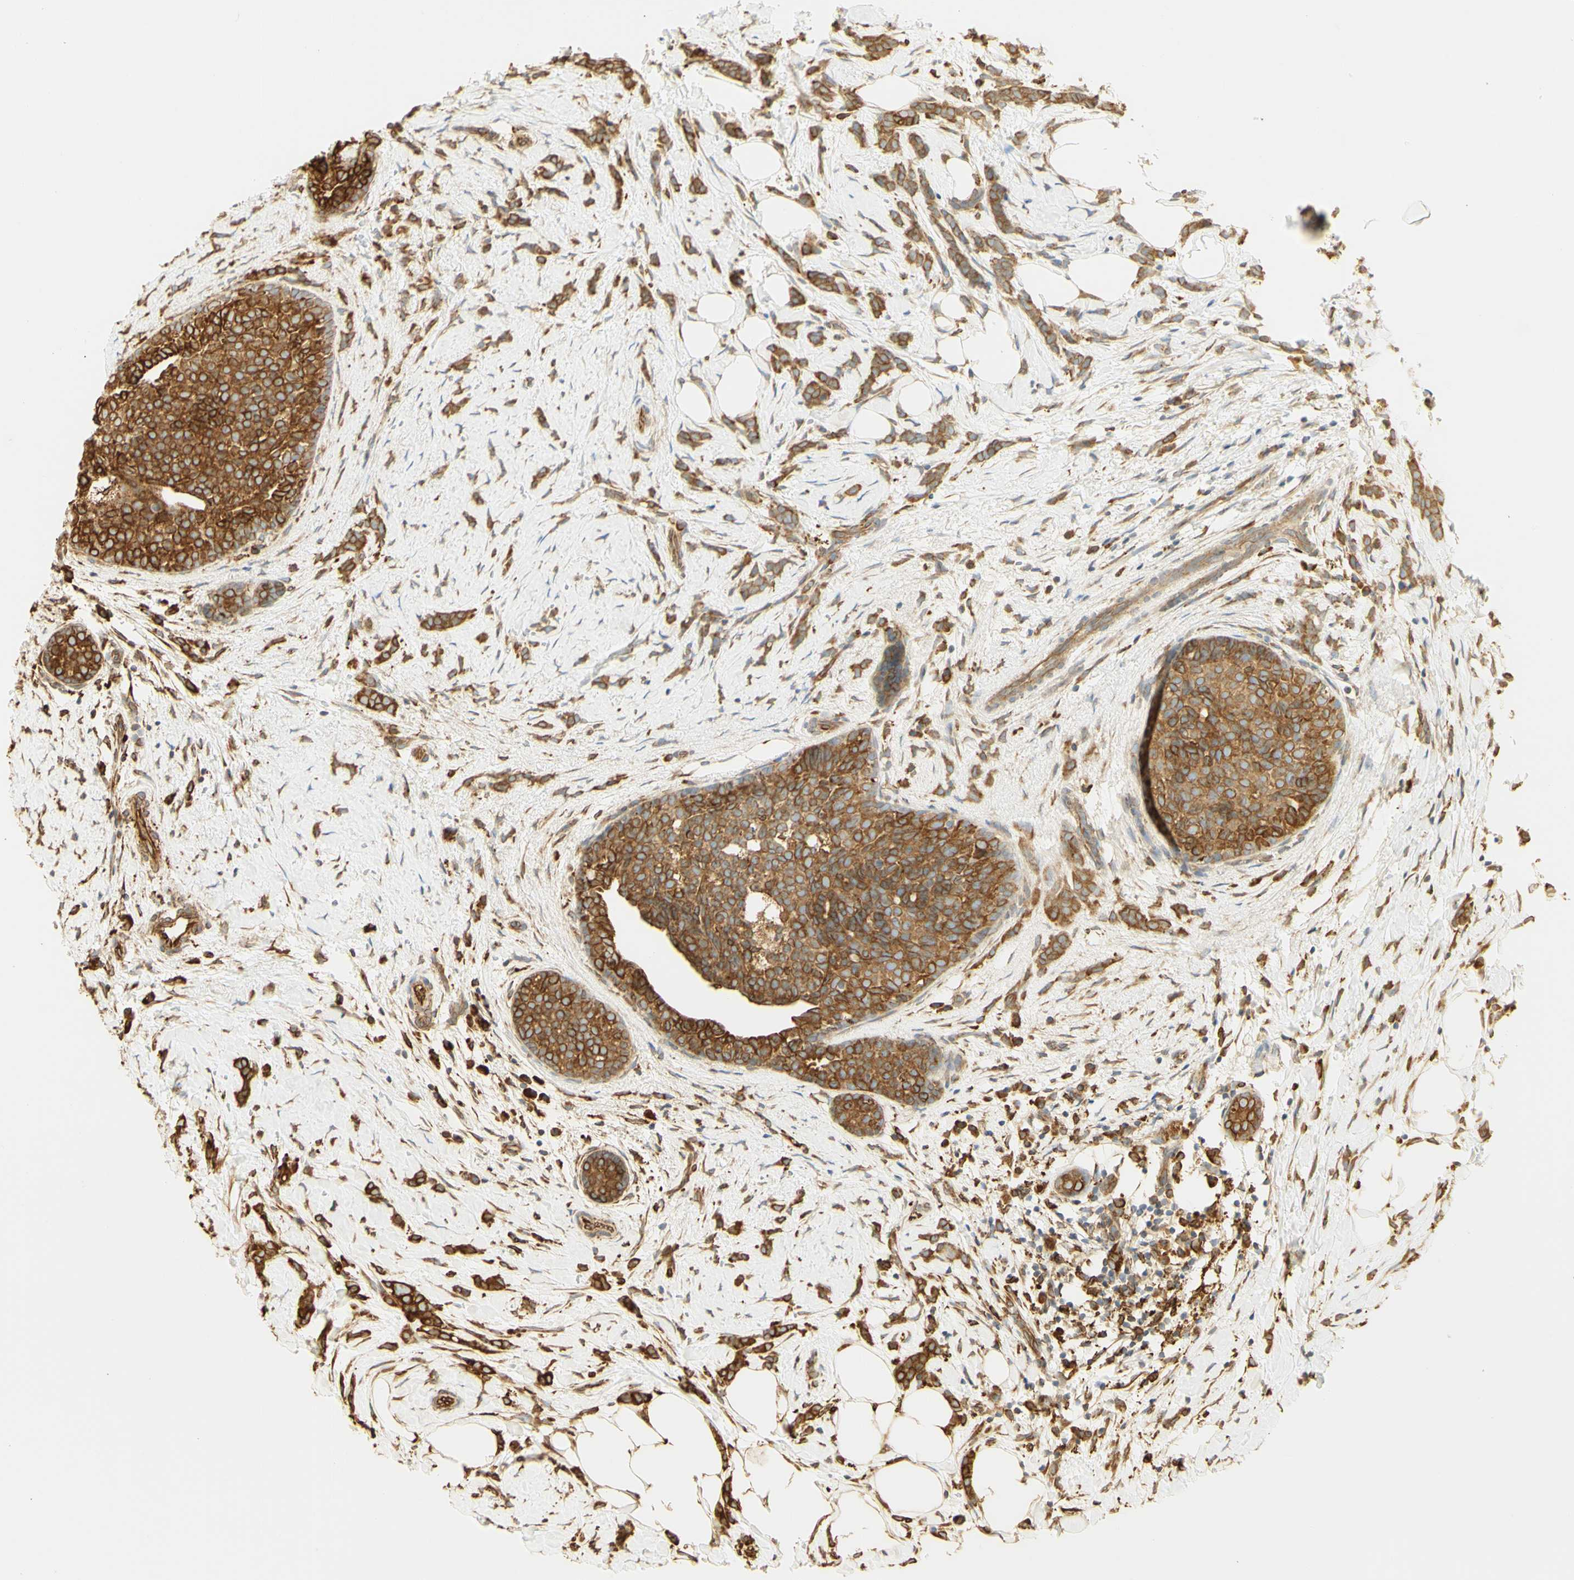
{"staining": {"intensity": "moderate", "quantity": ">75%", "location": "cytoplasmic/membranous"}, "tissue": "breast cancer", "cell_type": "Tumor cells", "image_type": "cancer", "snomed": [{"axis": "morphology", "description": "Lobular carcinoma, in situ"}, {"axis": "morphology", "description": "Lobular carcinoma"}, {"axis": "topography", "description": "Breast"}], "caption": "This is an image of immunohistochemistry staining of breast lobular carcinoma, which shows moderate staining in the cytoplasmic/membranous of tumor cells.", "gene": "CANX", "patient": {"sex": "female", "age": 41}}